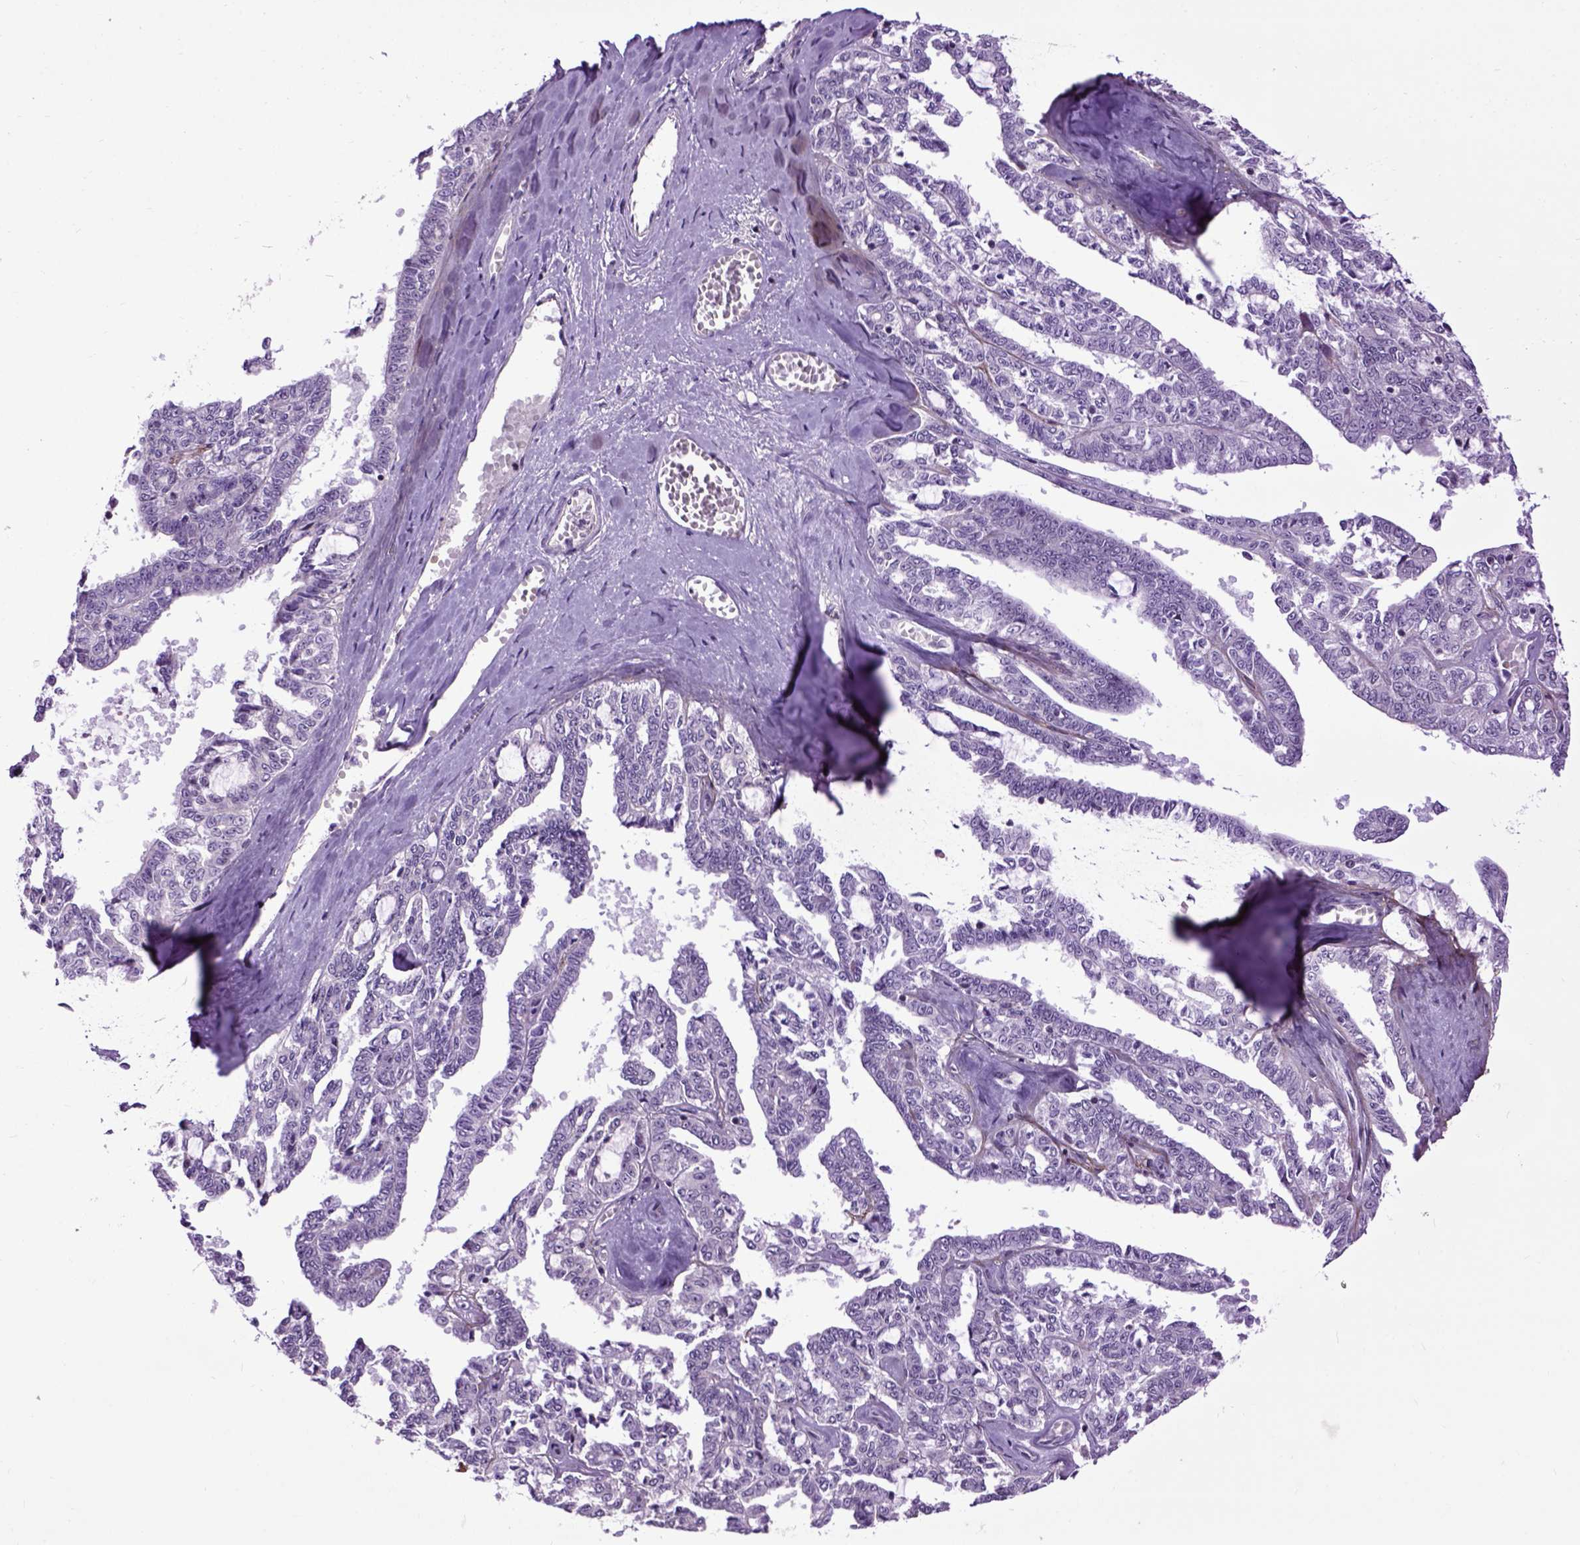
{"staining": {"intensity": "negative", "quantity": "none", "location": "none"}, "tissue": "ovarian cancer", "cell_type": "Tumor cells", "image_type": "cancer", "snomed": [{"axis": "morphology", "description": "Cystadenocarcinoma, serous, NOS"}, {"axis": "topography", "description": "Ovary"}], "caption": "Immunohistochemistry micrograph of neoplastic tissue: ovarian serous cystadenocarcinoma stained with DAB reveals no significant protein staining in tumor cells.", "gene": "EMILIN3", "patient": {"sex": "female", "age": 71}}